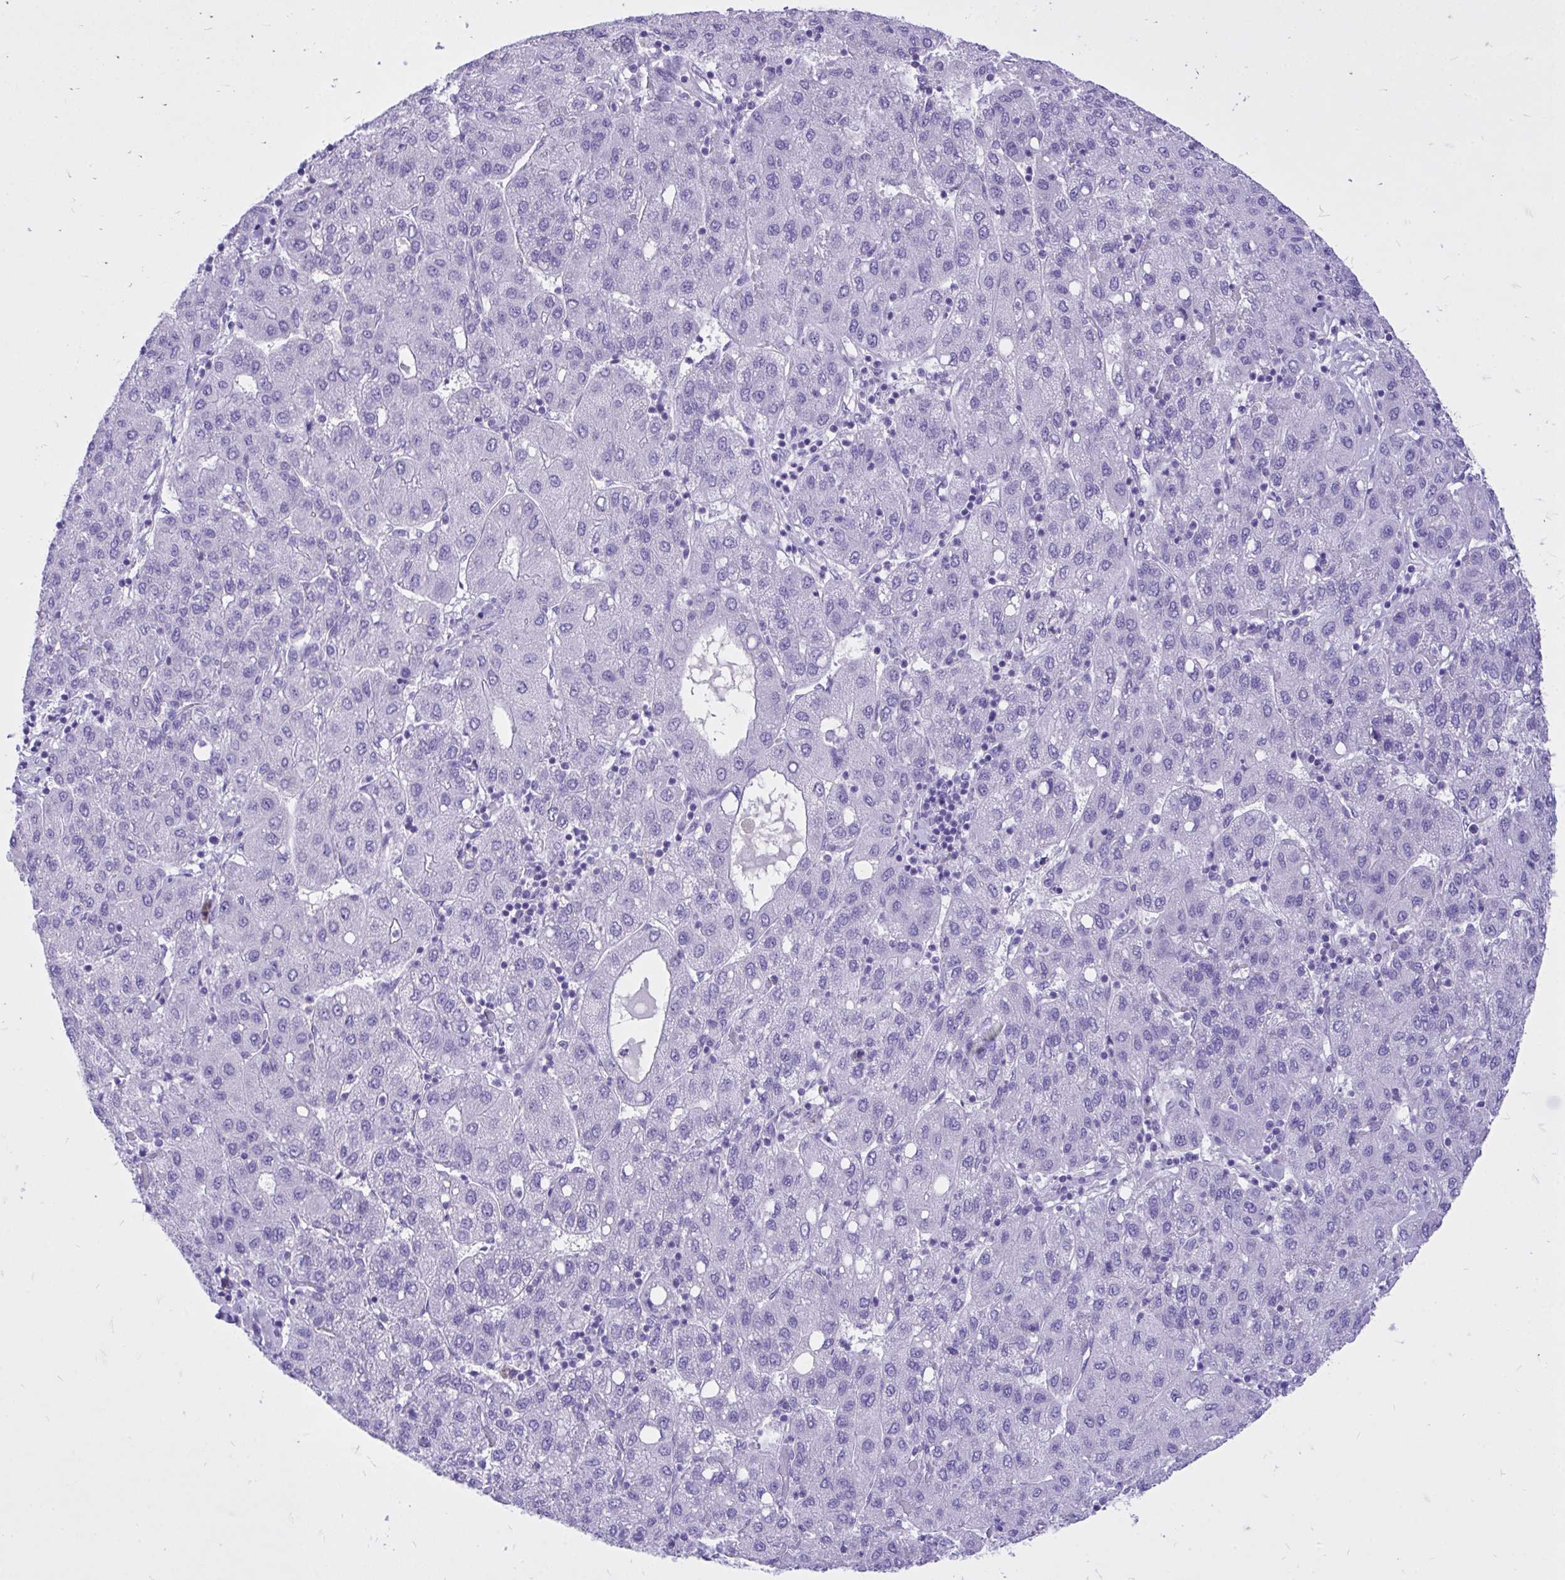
{"staining": {"intensity": "negative", "quantity": "none", "location": "none"}, "tissue": "liver cancer", "cell_type": "Tumor cells", "image_type": "cancer", "snomed": [{"axis": "morphology", "description": "Carcinoma, Hepatocellular, NOS"}, {"axis": "topography", "description": "Liver"}], "caption": "Tumor cells show no significant positivity in liver cancer.", "gene": "MON1A", "patient": {"sex": "male", "age": 65}}